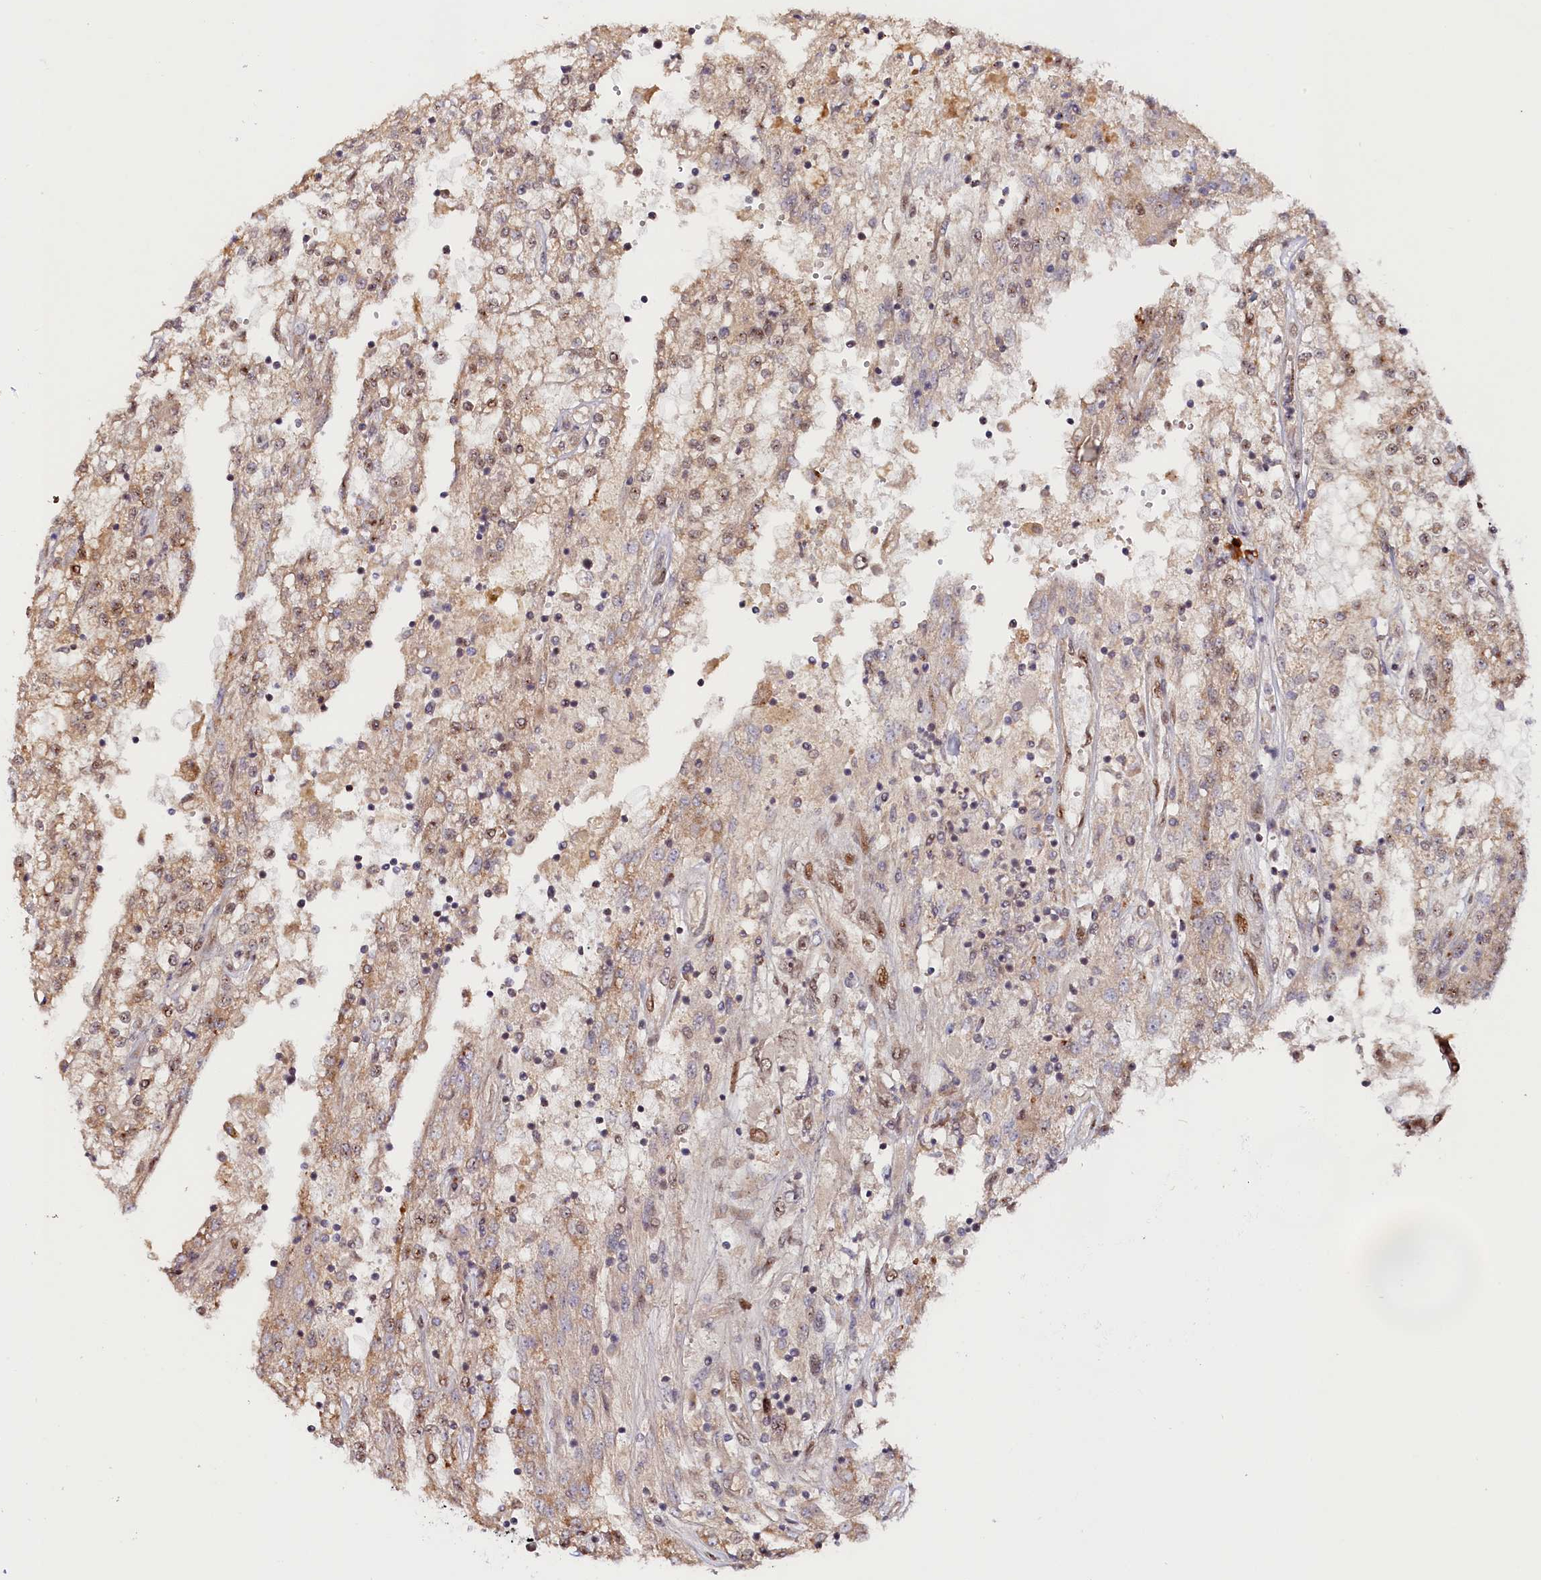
{"staining": {"intensity": "moderate", "quantity": "<25%", "location": "cytoplasmic/membranous,nuclear"}, "tissue": "renal cancer", "cell_type": "Tumor cells", "image_type": "cancer", "snomed": [{"axis": "morphology", "description": "Adenocarcinoma, NOS"}, {"axis": "topography", "description": "Kidney"}], "caption": "Immunohistochemistry (IHC) (DAB) staining of human renal adenocarcinoma reveals moderate cytoplasmic/membranous and nuclear protein positivity in about <25% of tumor cells. The protein is stained brown, and the nuclei are stained in blue (DAB (3,3'-diaminobenzidine) IHC with brightfield microscopy, high magnification).", "gene": "ANKRD24", "patient": {"sex": "female", "age": 52}}